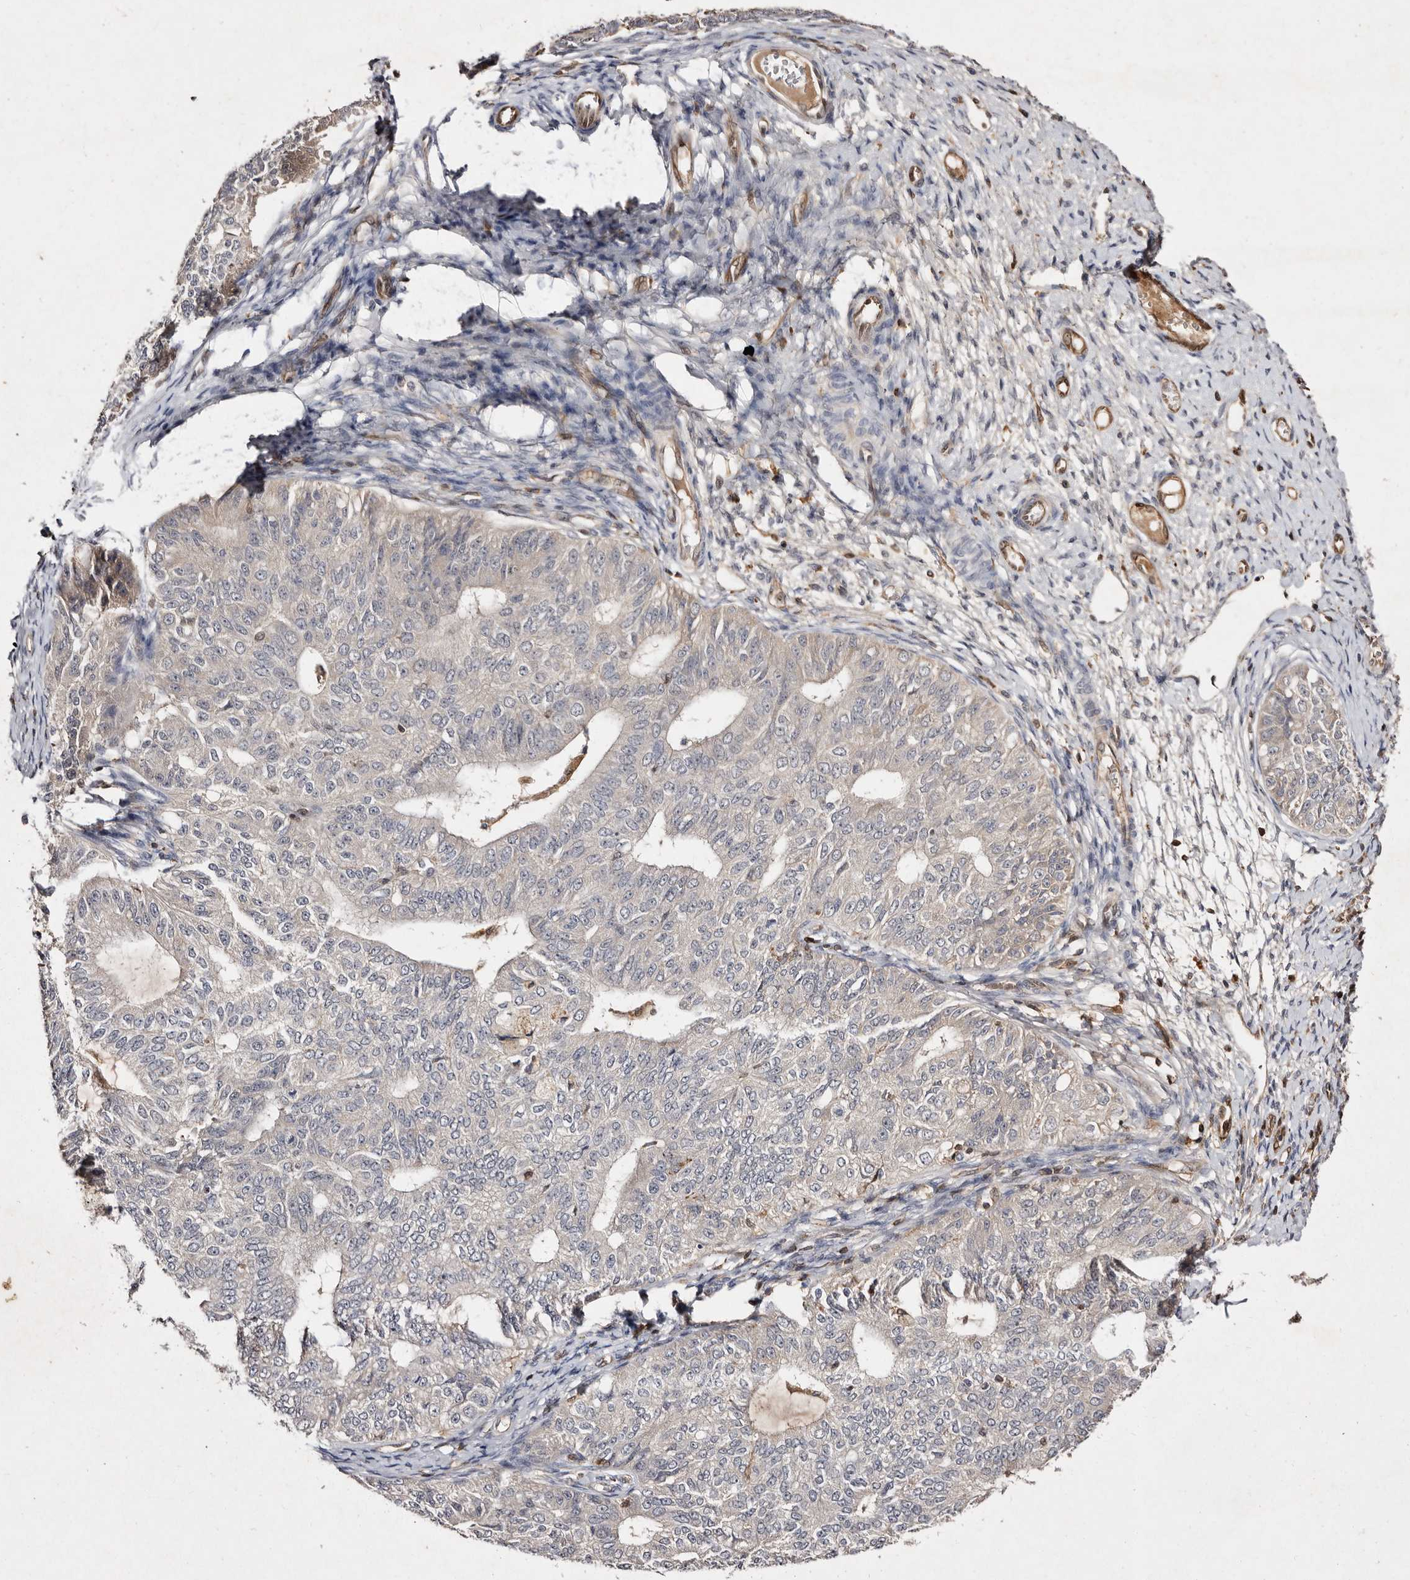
{"staining": {"intensity": "weak", "quantity": "<25%", "location": "cytoplasmic/membranous"}, "tissue": "endometrial cancer", "cell_type": "Tumor cells", "image_type": "cancer", "snomed": [{"axis": "morphology", "description": "Adenocarcinoma, NOS"}, {"axis": "topography", "description": "Endometrium"}], "caption": "A micrograph of endometrial cancer (adenocarcinoma) stained for a protein shows no brown staining in tumor cells.", "gene": "GIMAP4", "patient": {"sex": "female", "age": 32}}